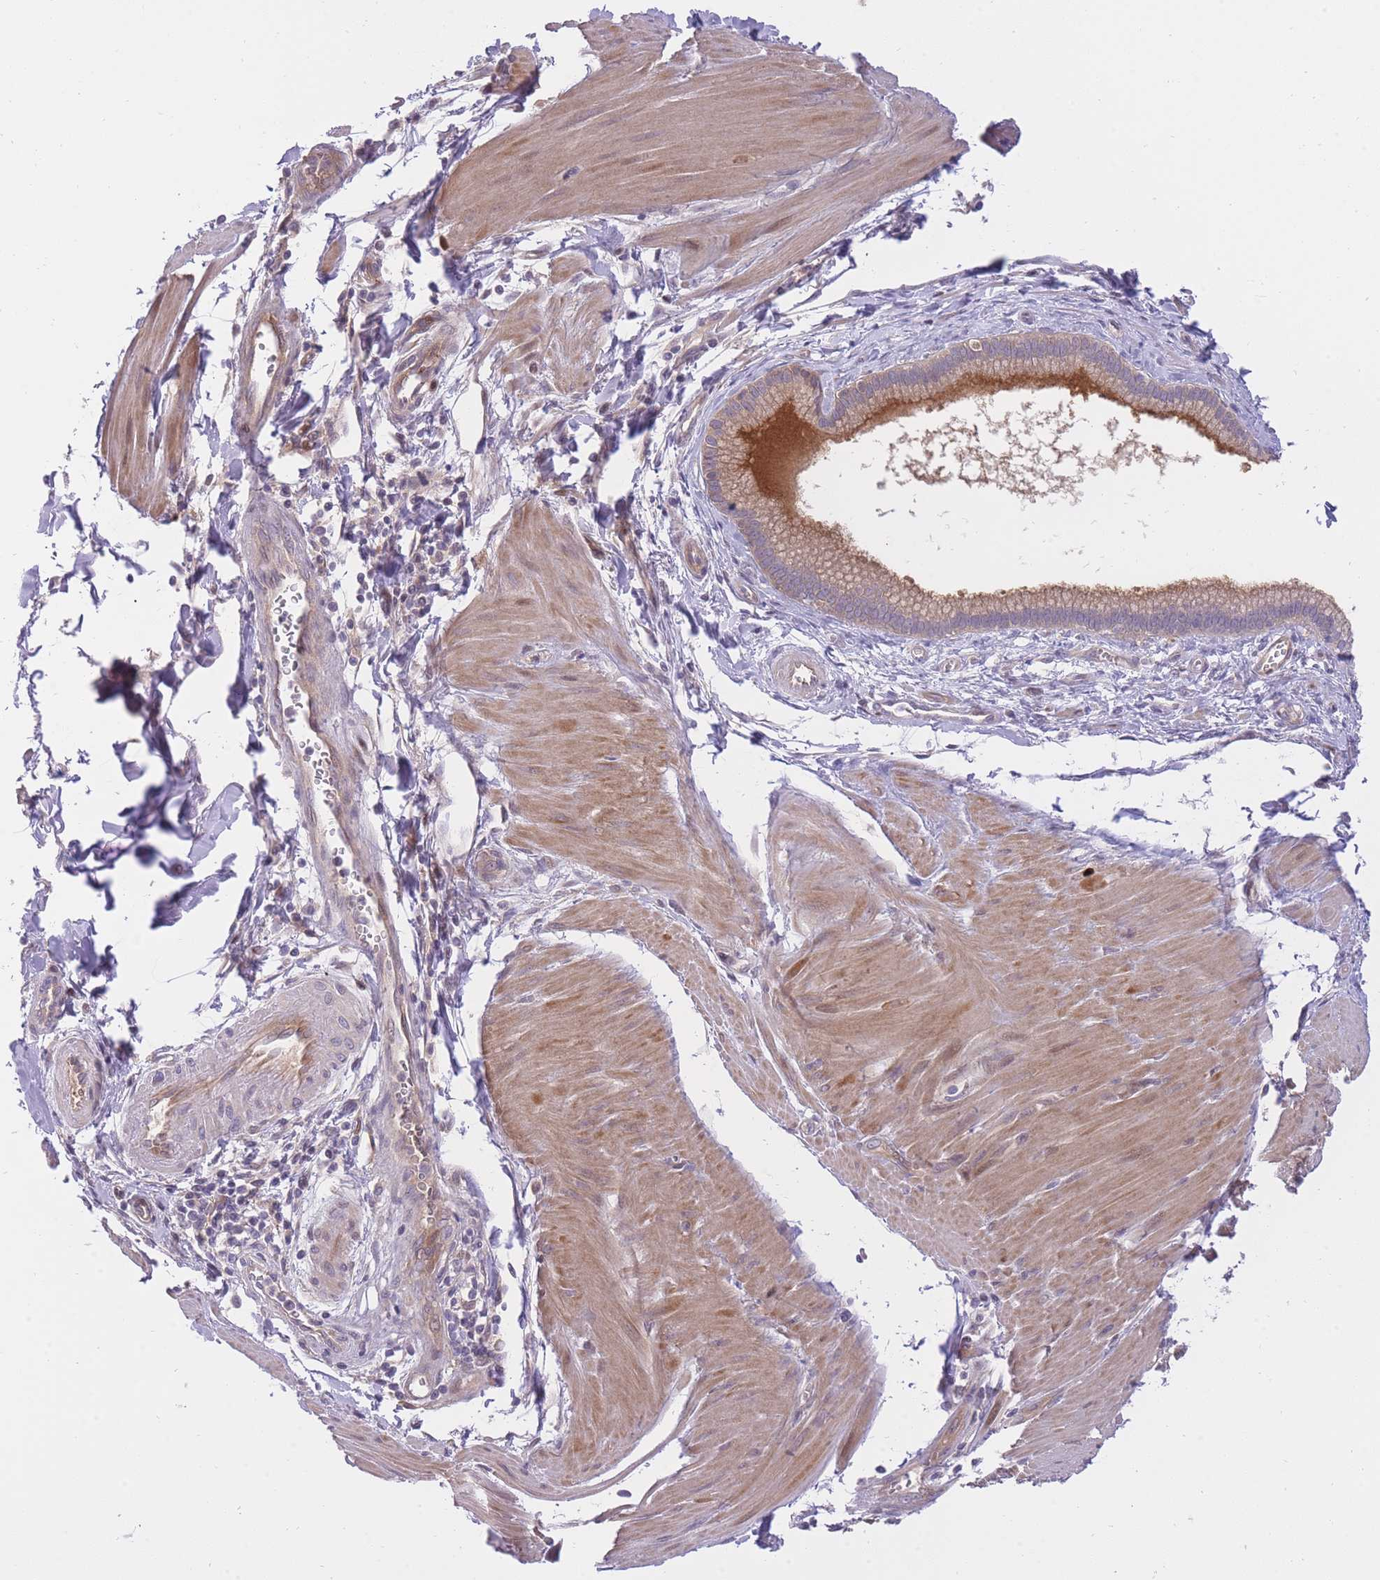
{"staining": {"intensity": "moderate", "quantity": "25%-75%", "location": "cytoplasmic/membranous"}, "tissue": "pancreatic cancer", "cell_type": "Tumor cells", "image_type": "cancer", "snomed": [{"axis": "morphology", "description": "Adenocarcinoma, NOS"}, {"axis": "topography", "description": "Pancreas"}], "caption": "Pancreatic adenocarcinoma stained with a brown dye demonstrates moderate cytoplasmic/membranous positive staining in approximately 25%-75% of tumor cells.", "gene": "CRYGN", "patient": {"sex": "male", "age": 78}}